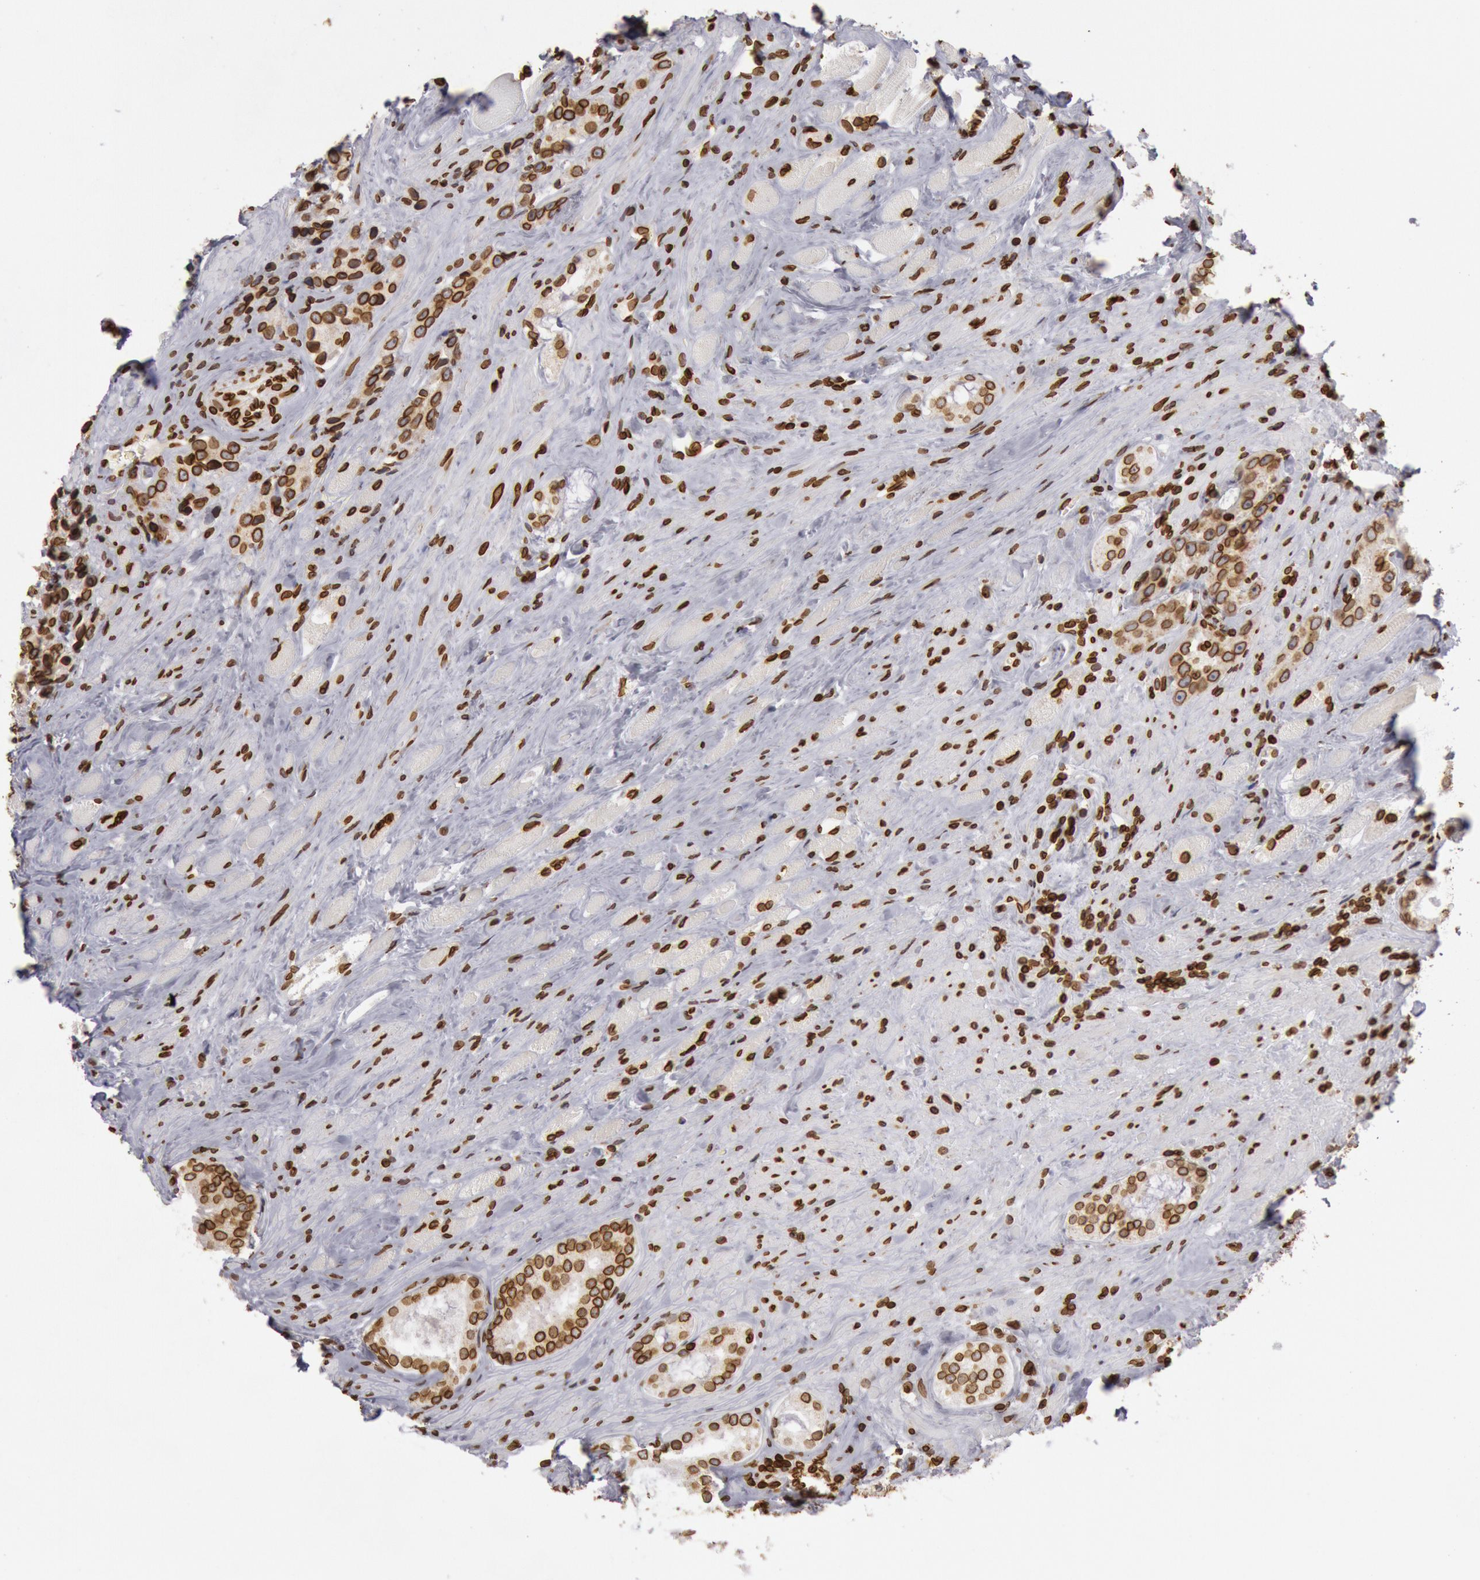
{"staining": {"intensity": "strong", "quantity": ">75%", "location": "nuclear"}, "tissue": "prostate cancer", "cell_type": "Tumor cells", "image_type": "cancer", "snomed": [{"axis": "morphology", "description": "Adenocarcinoma, Medium grade"}, {"axis": "topography", "description": "Prostate"}], "caption": "Protein analysis of prostate cancer tissue demonstrates strong nuclear staining in about >75% of tumor cells.", "gene": "SUN2", "patient": {"sex": "male", "age": 73}}